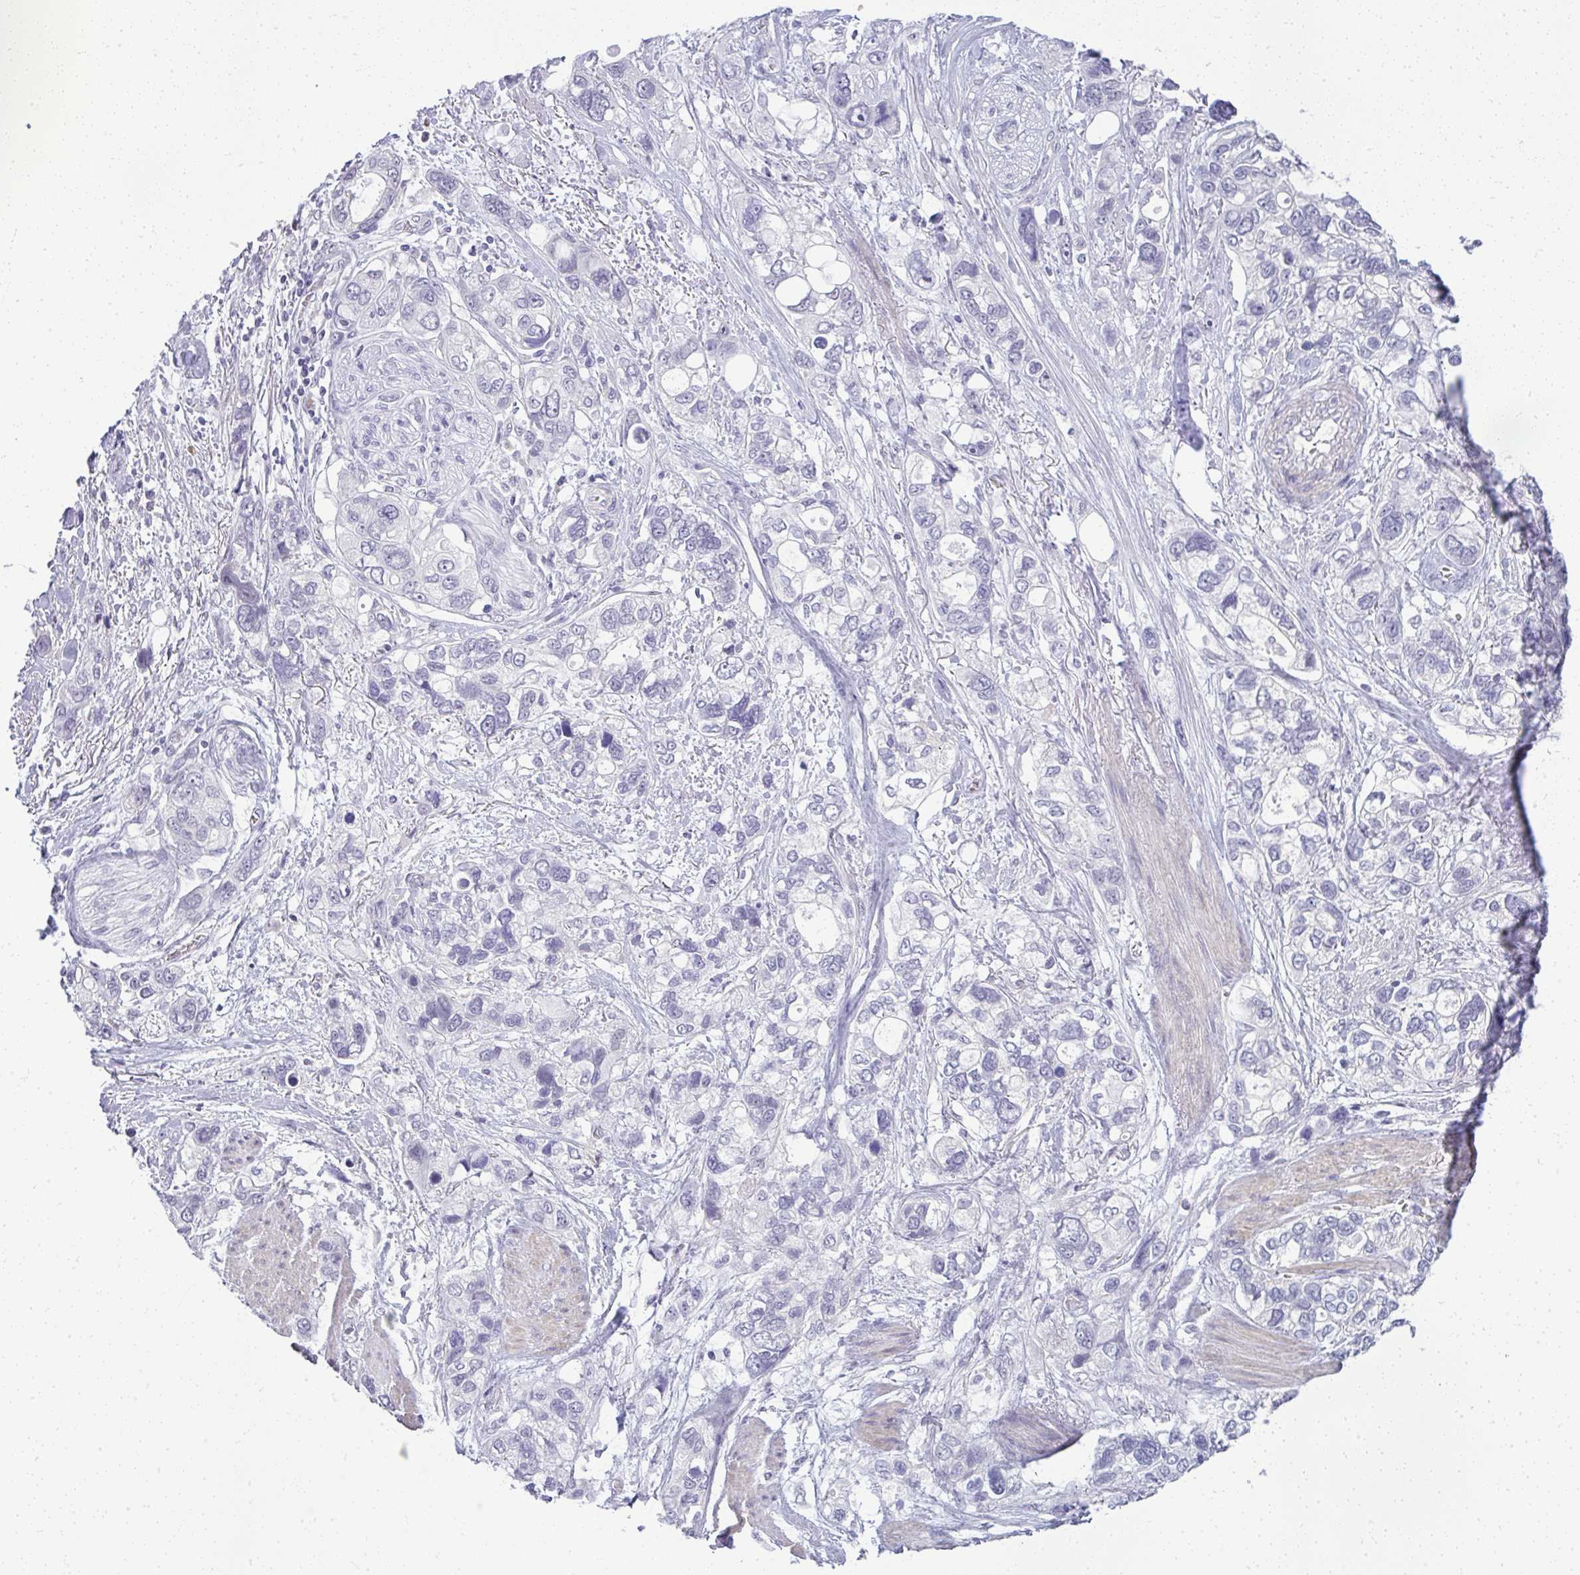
{"staining": {"intensity": "negative", "quantity": "none", "location": "none"}, "tissue": "stomach cancer", "cell_type": "Tumor cells", "image_type": "cancer", "snomed": [{"axis": "morphology", "description": "Adenocarcinoma, NOS"}, {"axis": "topography", "description": "Stomach, upper"}], "caption": "Tumor cells show no significant positivity in adenocarcinoma (stomach).", "gene": "TEX33", "patient": {"sex": "female", "age": 81}}